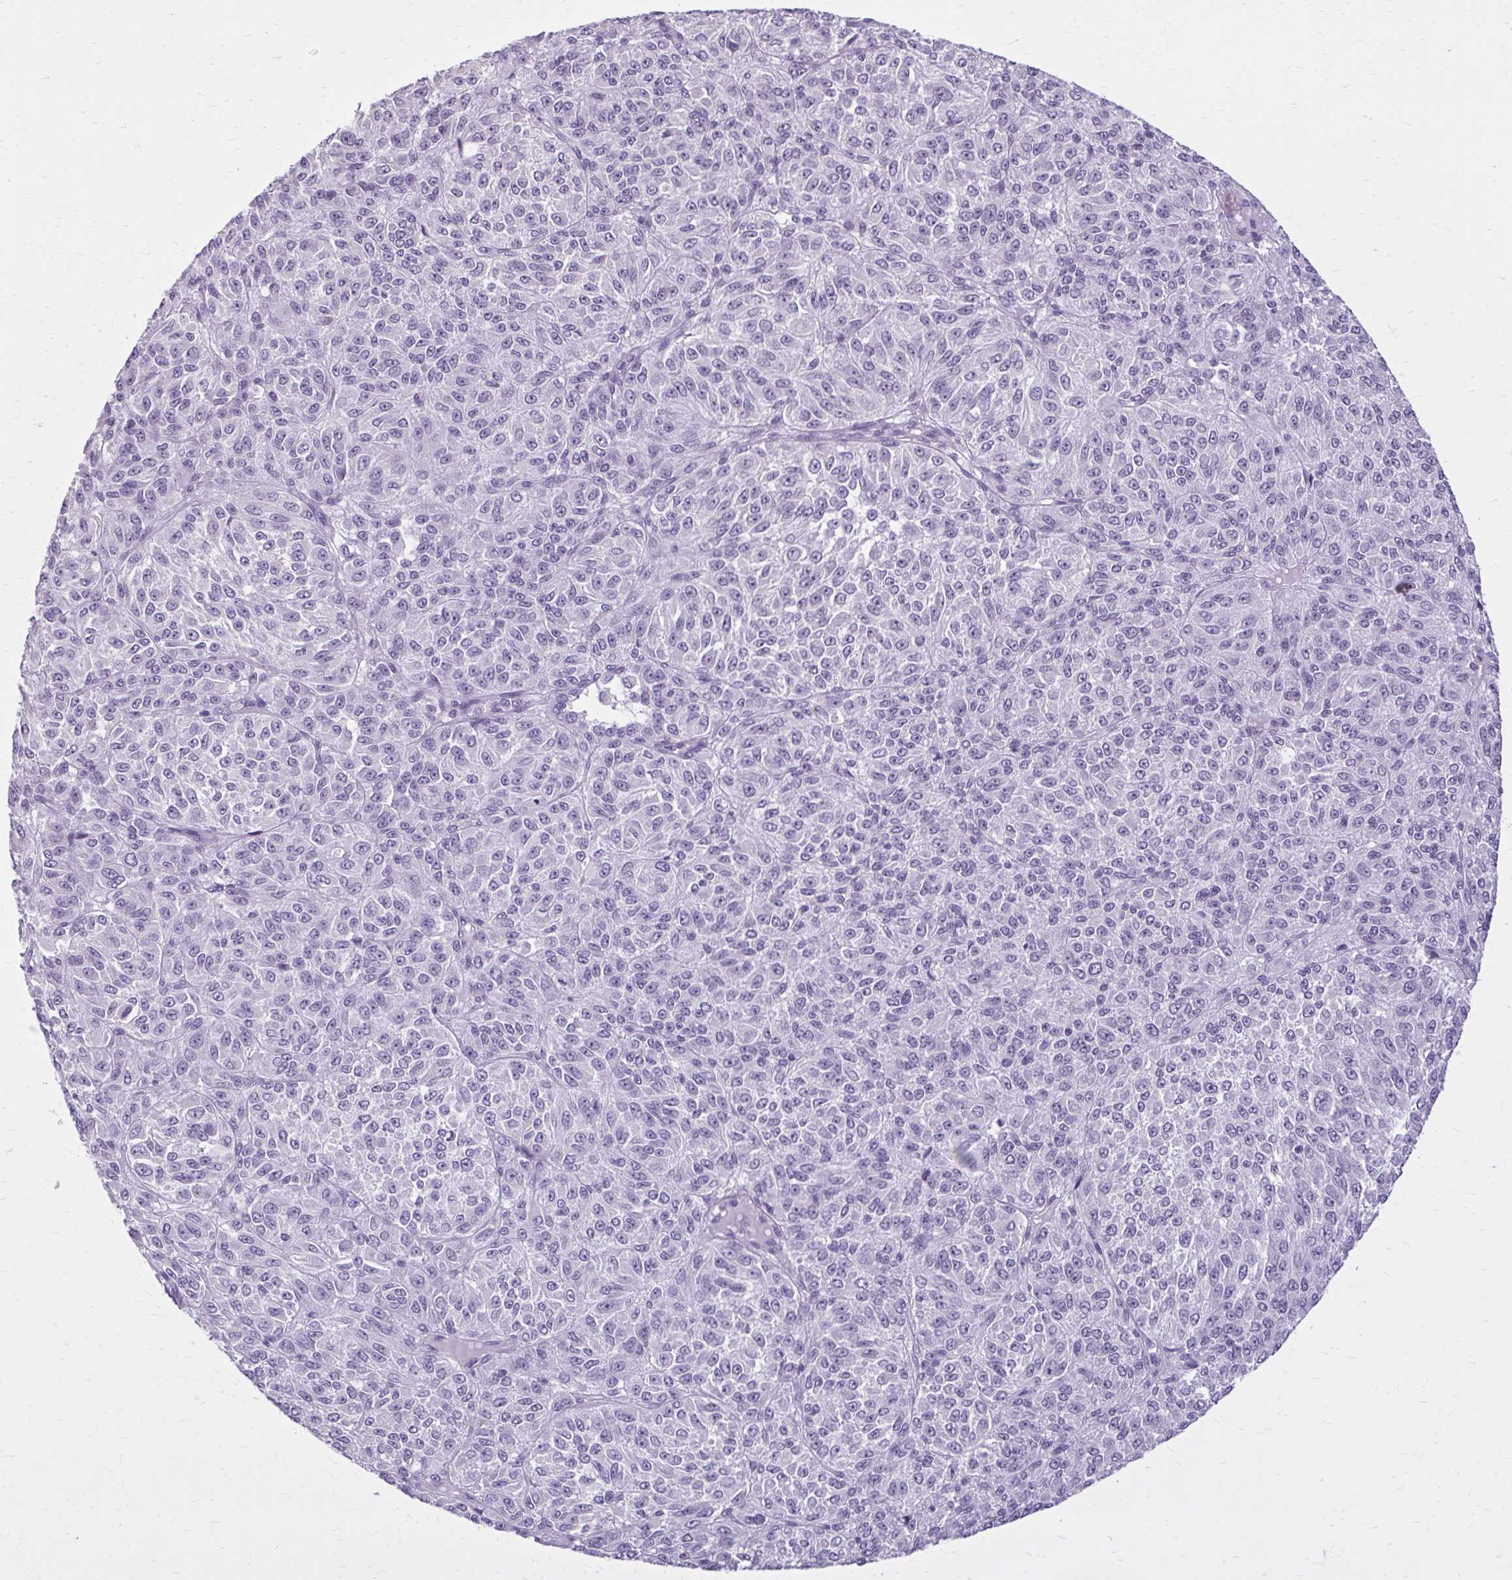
{"staining": {"intensity": "negative", "quantity": "none", "location": "none"}, "tissue": "melanoma", "cell_type": "Tumor cells", "image_type": "cancer", "snomed": [{"axis": "morphology", "description": "Malignant melanoma, Metastatic site"}, {"axis": "topography", "description": "Brain"}], "caption": "A high-resolution histopathology image shows IHC staining of malignant melanoma (metastatic site), which exhibits no significant staining in tumor cells. Nuclei are stained in blue.", "gene": "OR4B1", "patient": {"sex": "female", "age": 56}}